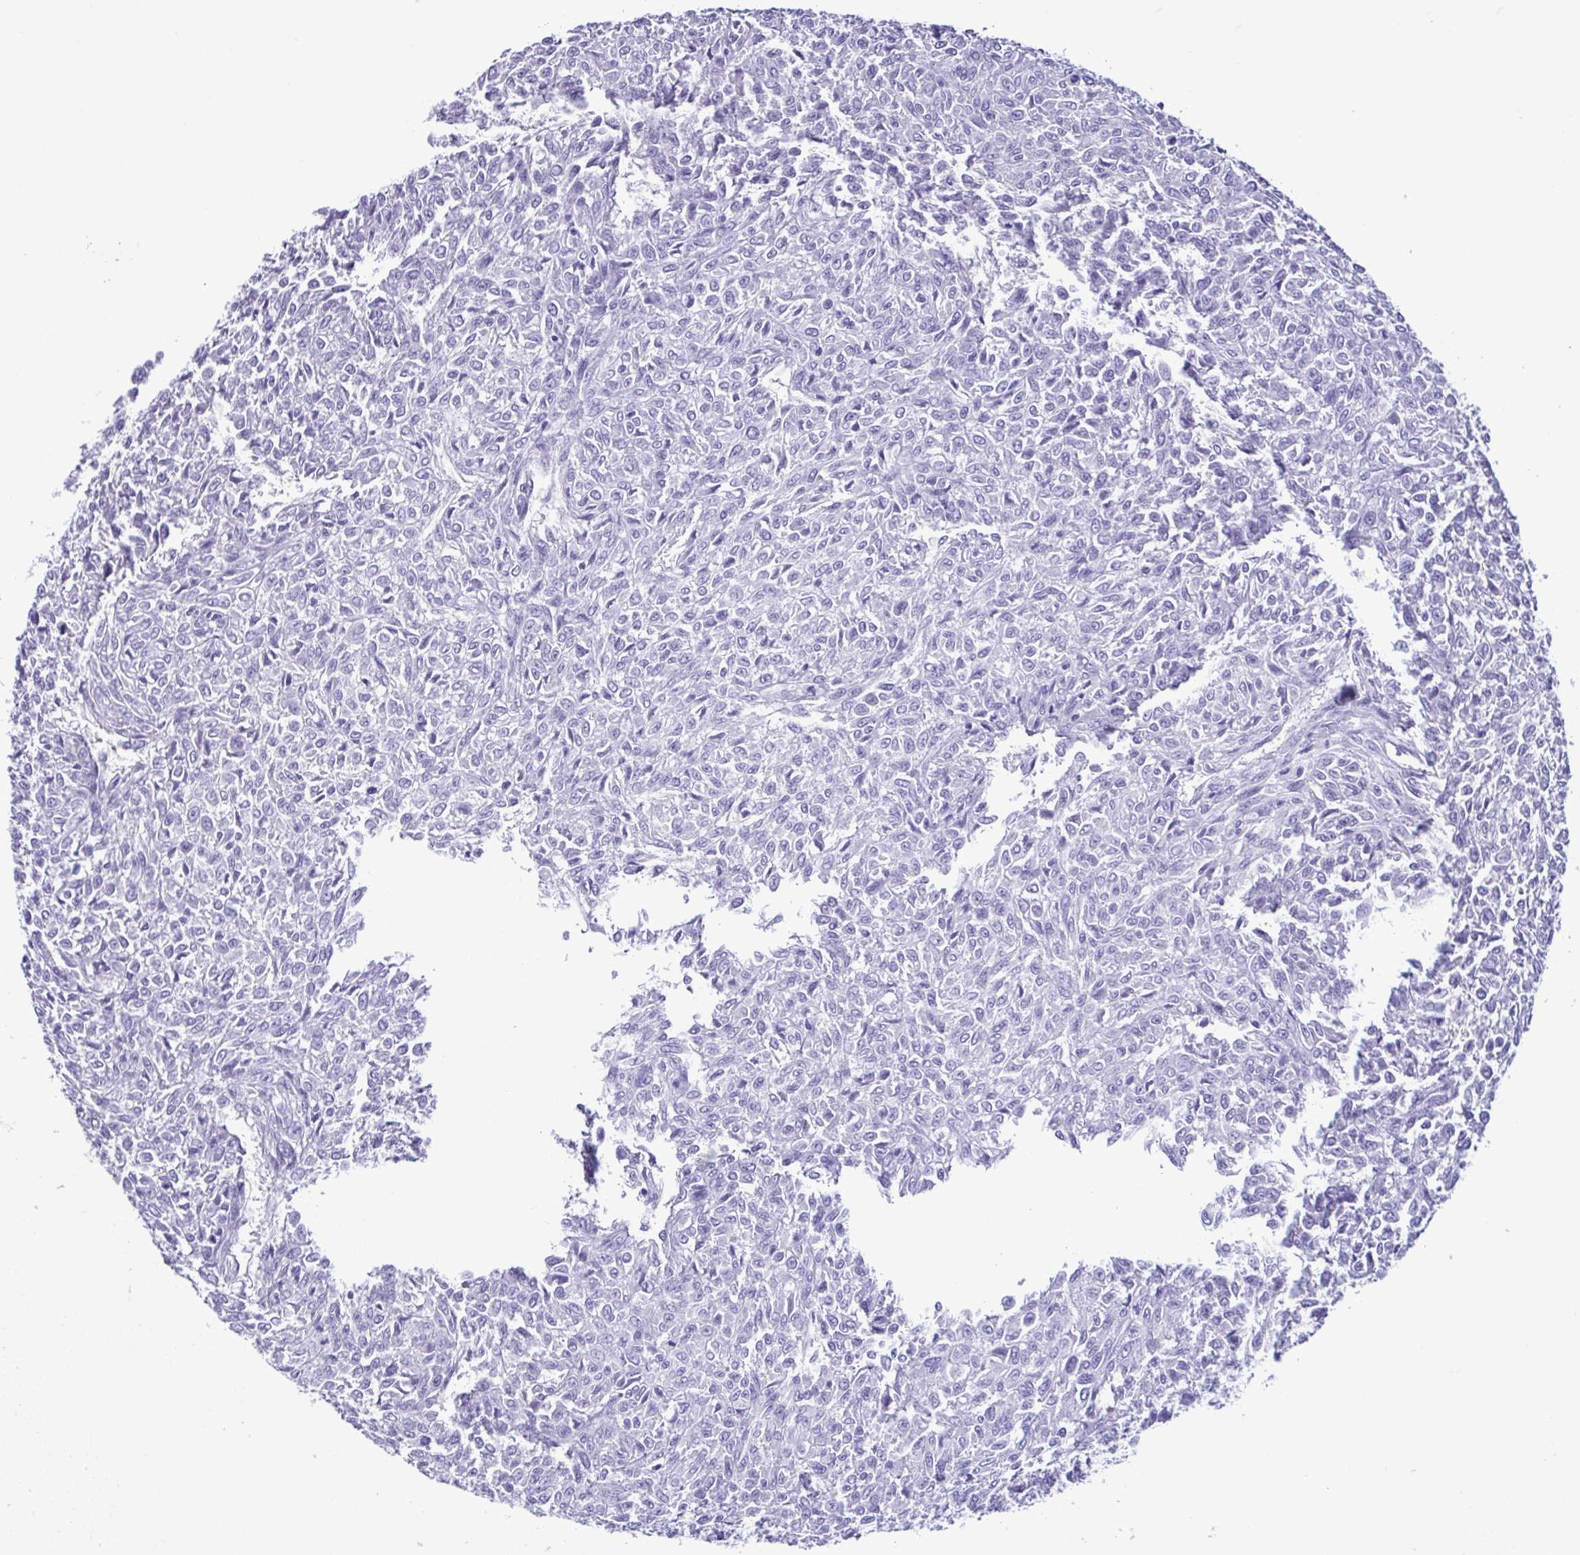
{"staining": {"intensity": "negative", "quantity": "none", "location": "none"}, "tissue": "renal cancer", "cell_type": "Tumor cells", "image_type": "cancer", "snomed": [{"axis": "morphology", "description": "Adenocarcinoma, NOS"}, {"axis": "topography", "description": "Kidney"}], "caption": "Immunohistochemical staining of renal adenocarcinoma displays no significant positivity in tumor cells.", "gene": "CBY2", "patient": {"sex": "male", "age": 58}}